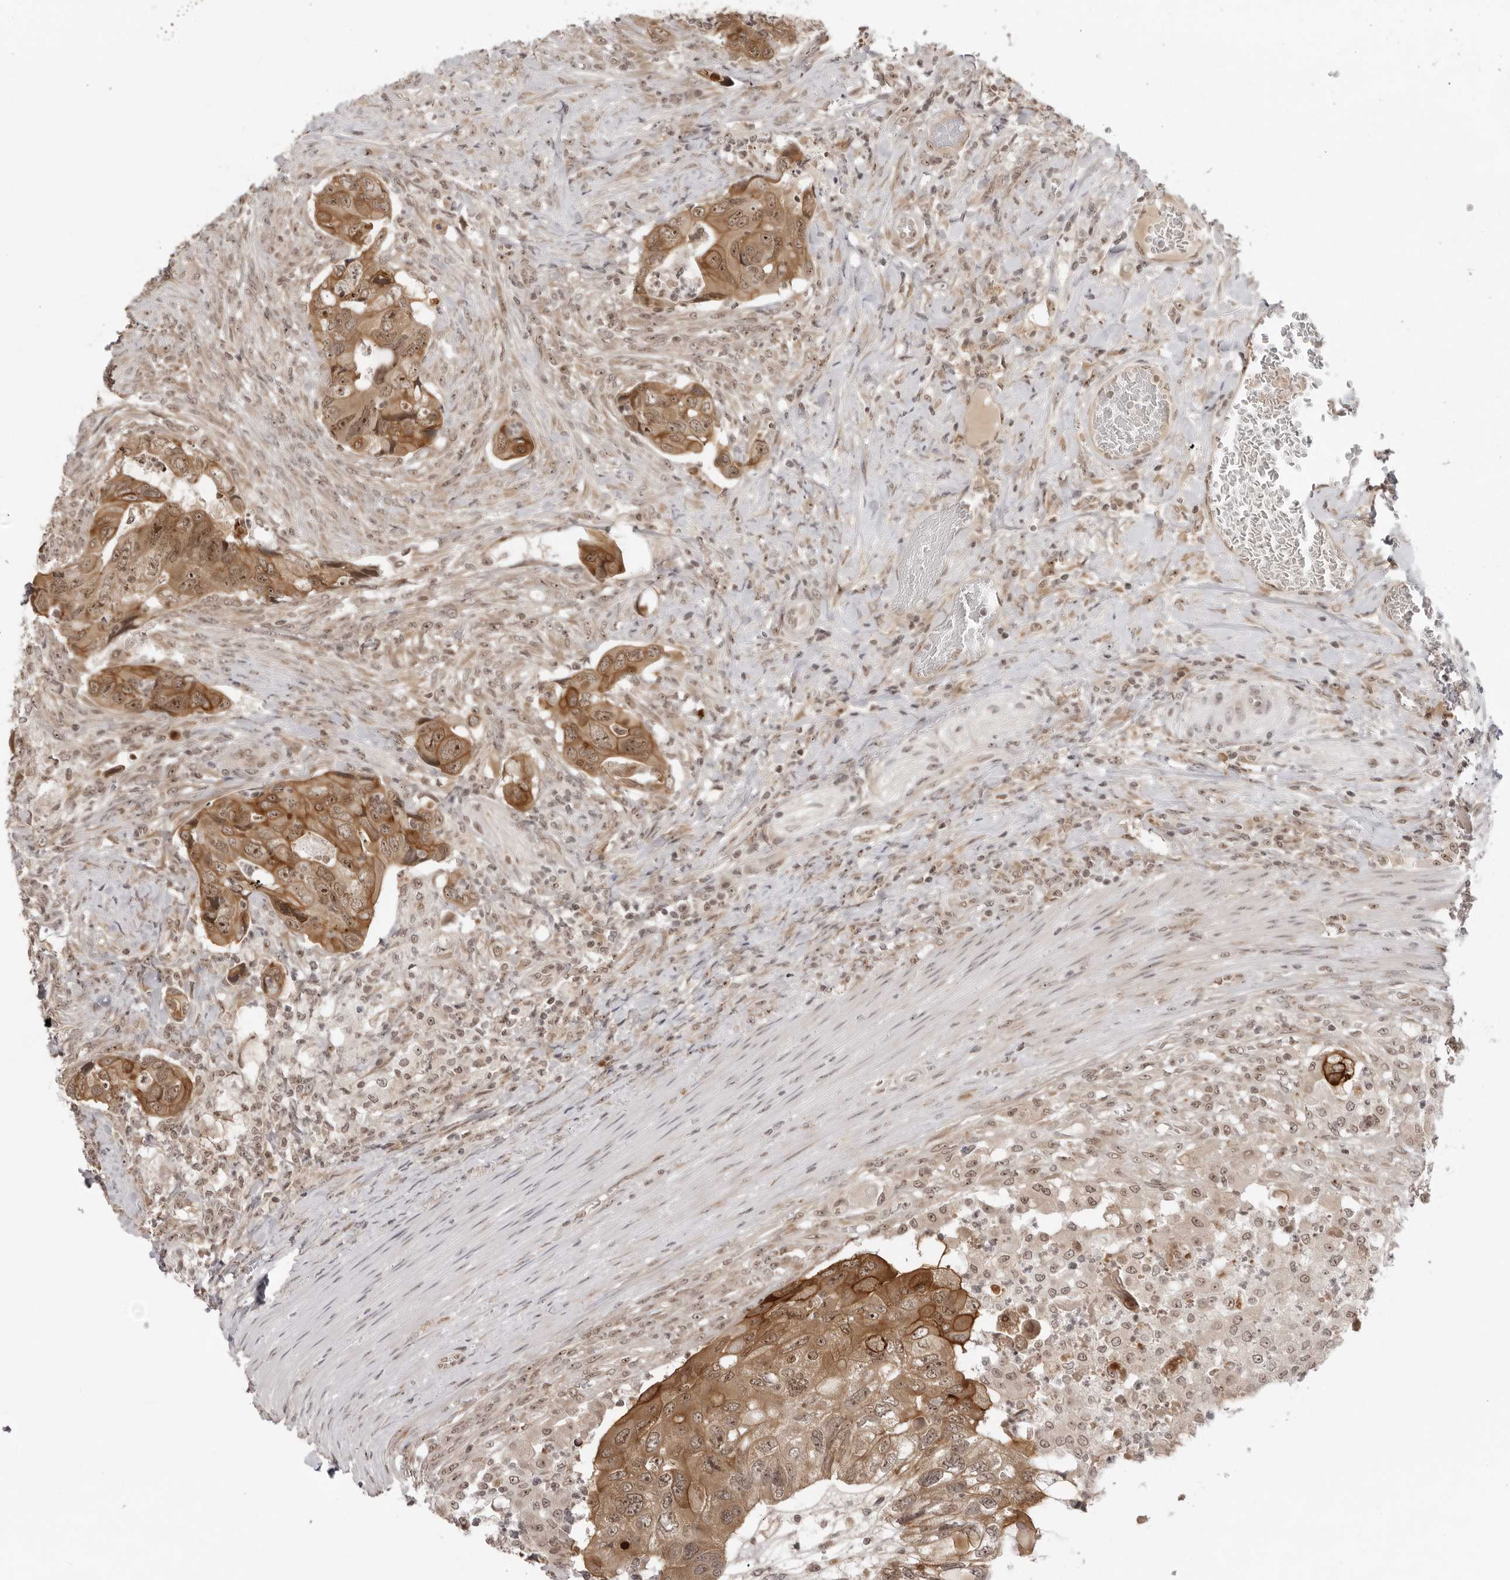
{"staining": {"intensity": "moderate", "quantity": ">75%", "location": "cytoplasmic/membranous,nuclear"}, "tissue": "colorectal cancer", "cell_type": "Tumor cells", "image_type": "cancer", "snomed": [{"axis": "morphology", "description": "Adenocarcinoma, NOS"}, {"axis": "topography", "description": "Rectum"}], "caption": "Adenocarcinoma (colorectal) stained with a brown dye displays moderate cytoplasmic/membranous and nuclear positive staining in about >75% of tumor cells.", "gene": "EXOSC10", "patient": {"sex": "male", "age": 63}}